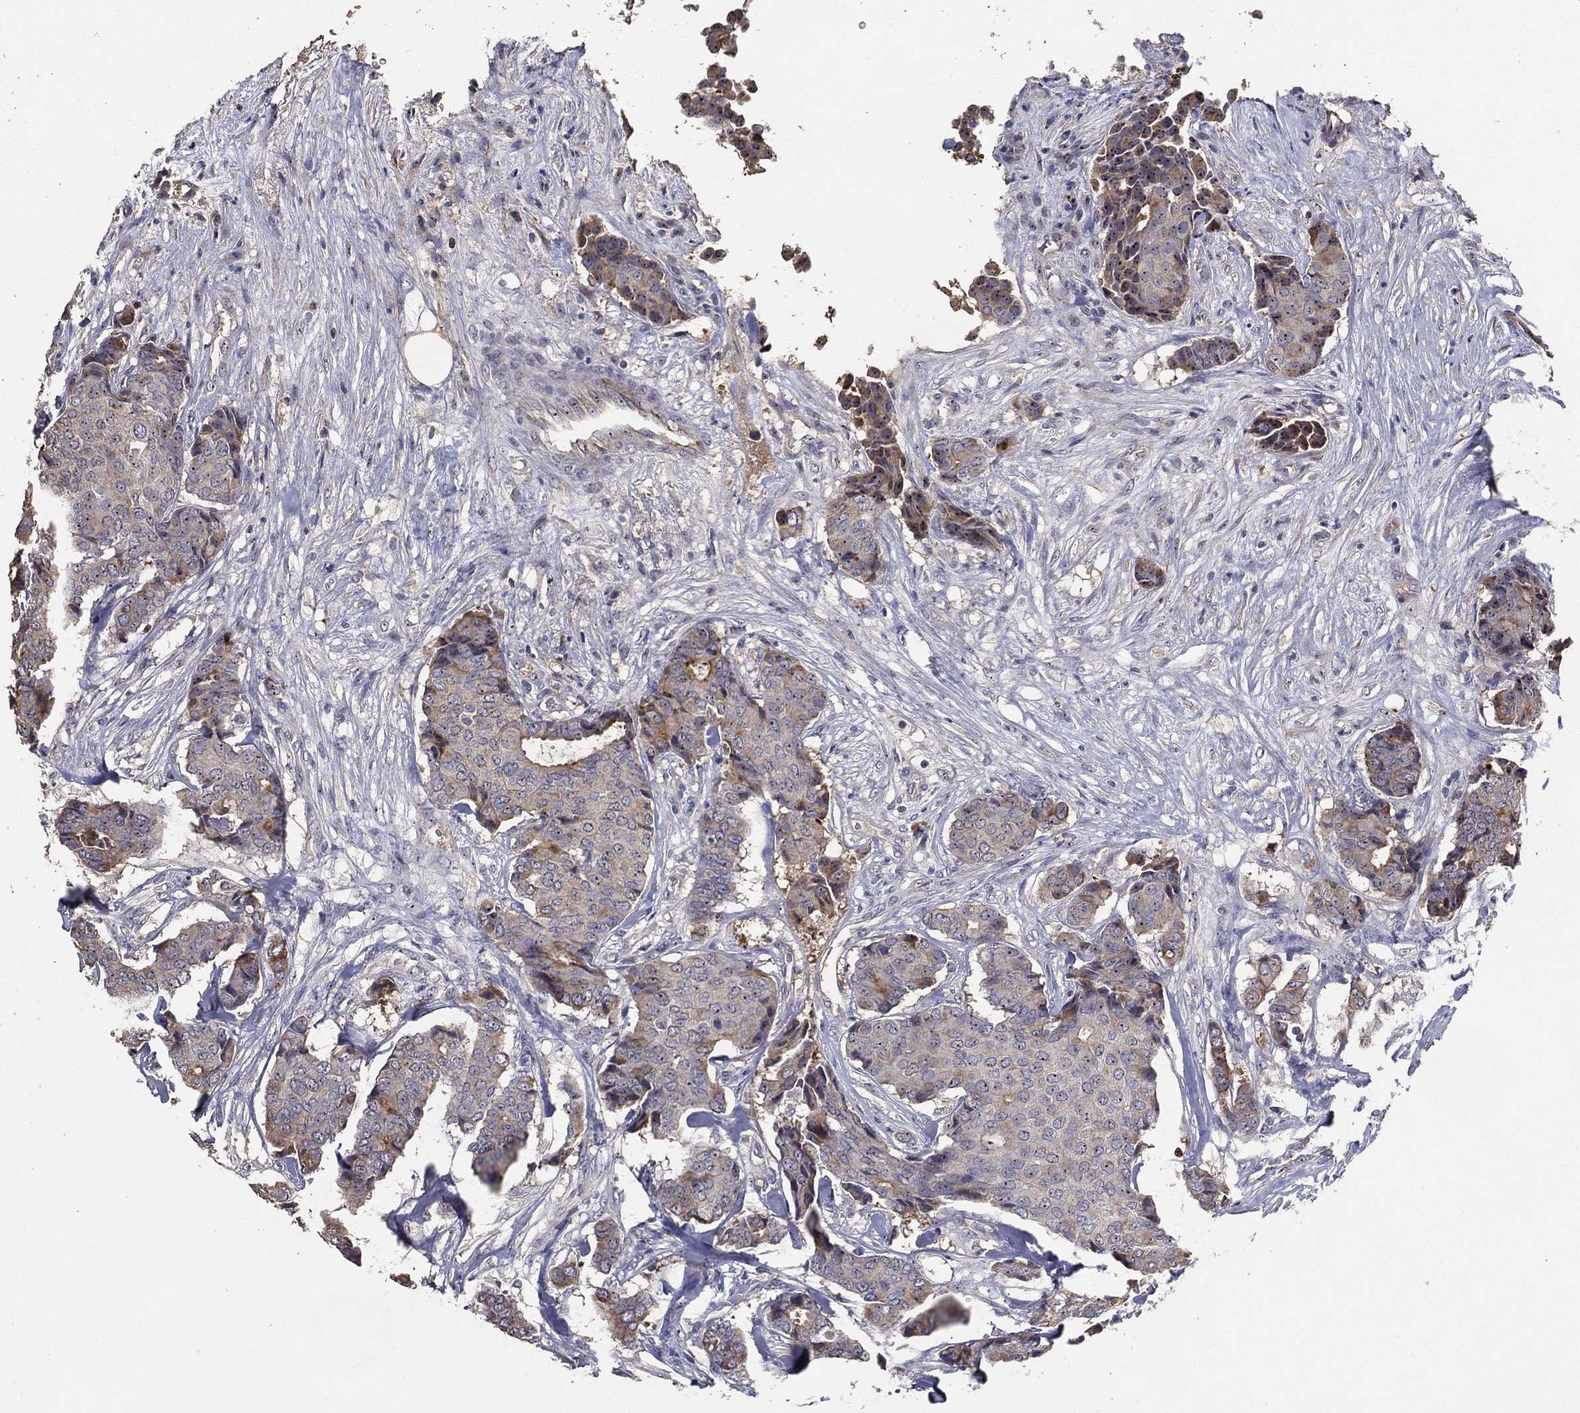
{"staining": {"intensity": "negative", "quantity": "none", "location": "none"}, "tissue": "breast cancer", "cell_type": "Tumor cells", "image_type": "cancer", "snomed": [{"axis": "morphology", "description": "Duct carcinoma"}, {"axis": "topography", "description": "Breast"}], "caption": "A micrograph of breast intraductal carcinoma stained for a protein reveals no brown staining in tumor cells. (DAB (3,3'-diaminobenzidine) immunohistochemistry (IHC), high magnification).", "gene": "EFNA1", "patient": {"sex": "female", "age": 75}}